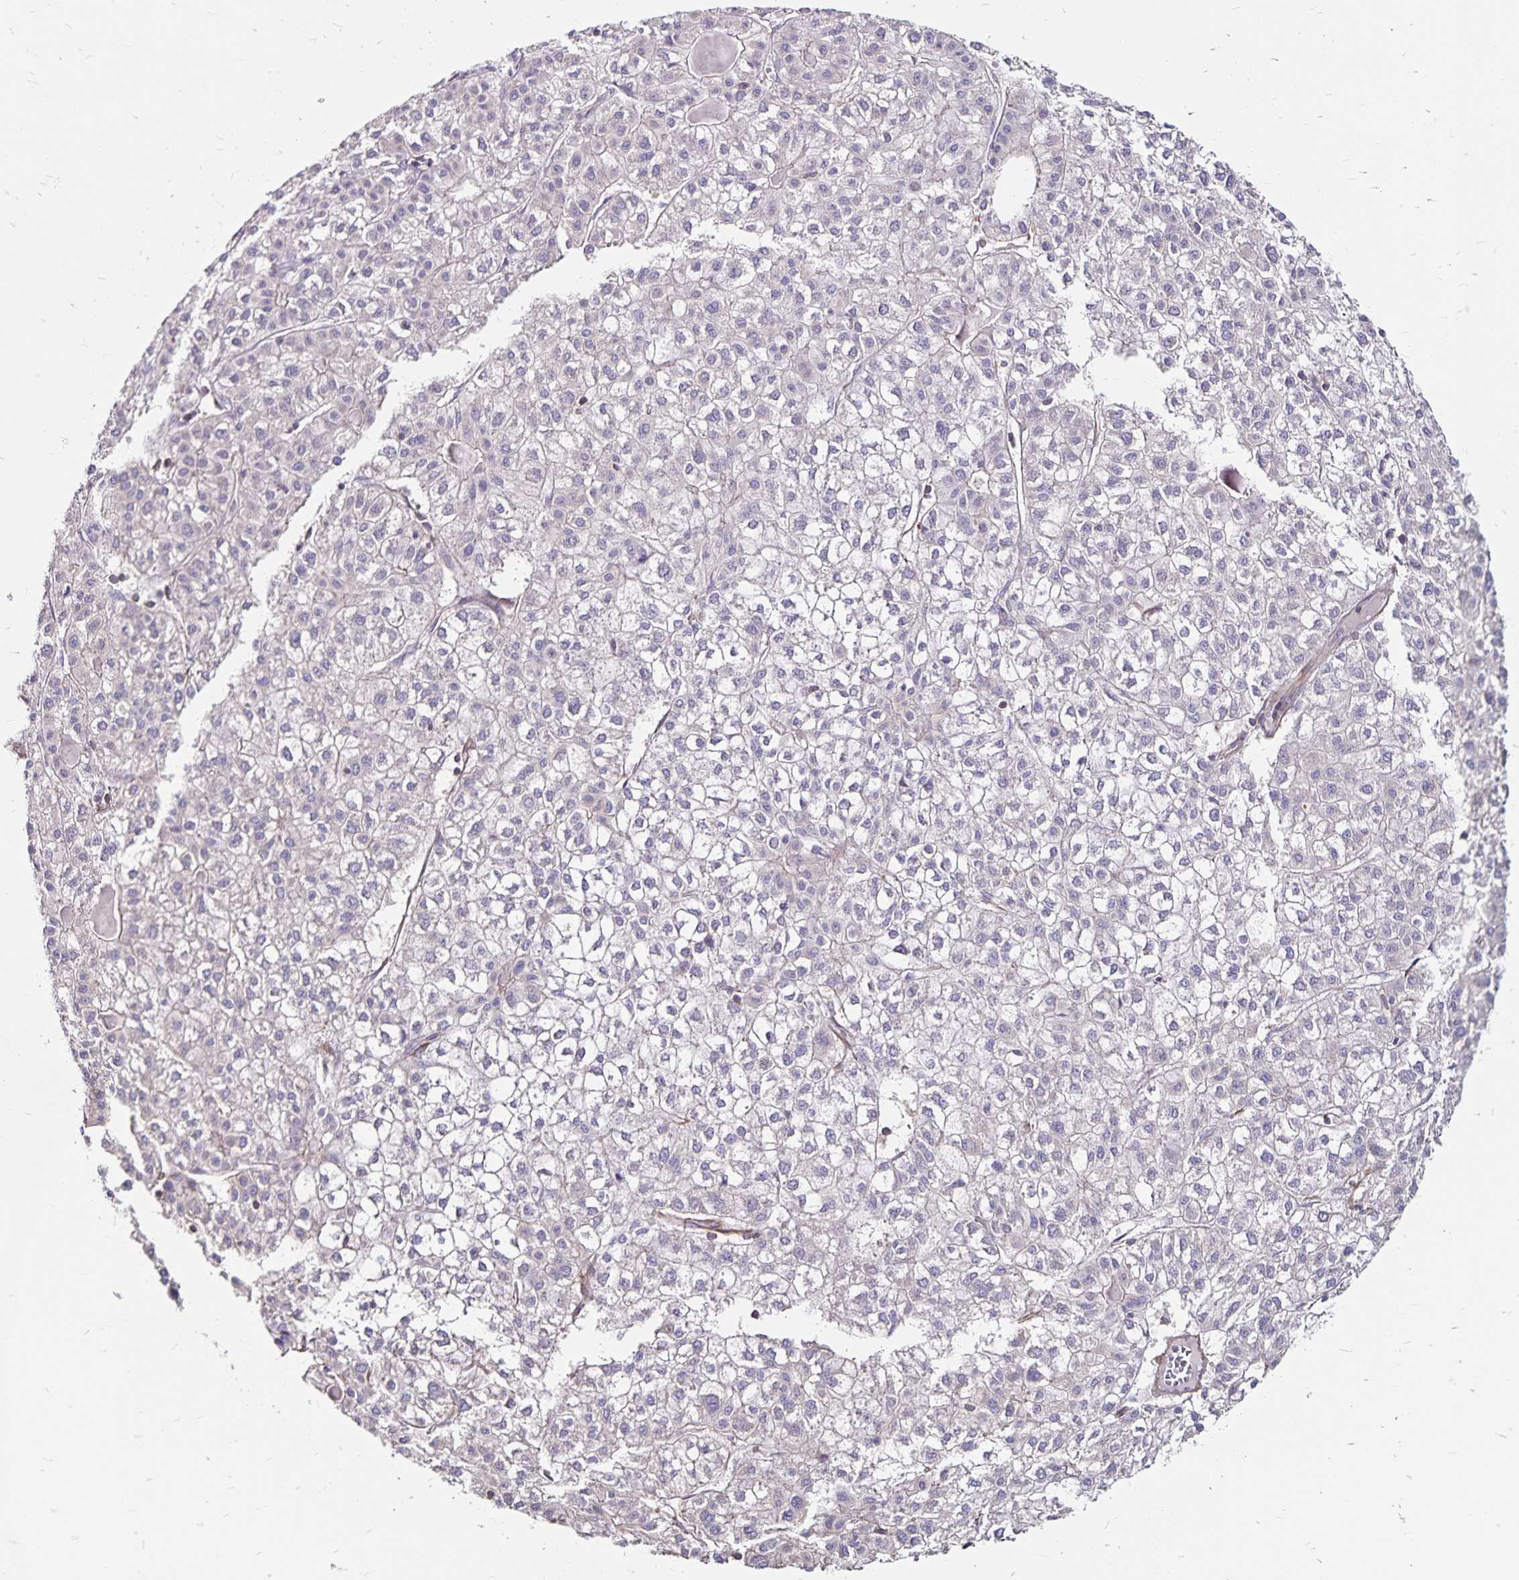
{"staining": {"intensity": "negative", "quantity": "none", "location": "none"}, "tissue": "liver cancer", "cell_type": "Tumor cells", "image_type": "cancer", "snomed": [{"axis": "morphology", "description": "Carcinoma, Hepatocellular, NOS"}, {"axis": "topography", "description": "Liver"}], "caption": "An immunohistochemistry (IHC) image of hepatocellular carcinoma (liver) is shown. There is no staining in tumor cells of hepatocellular carcinoma (liver).", "gene": "RPRML", "patient": {"sex": "female", "age": 43}}